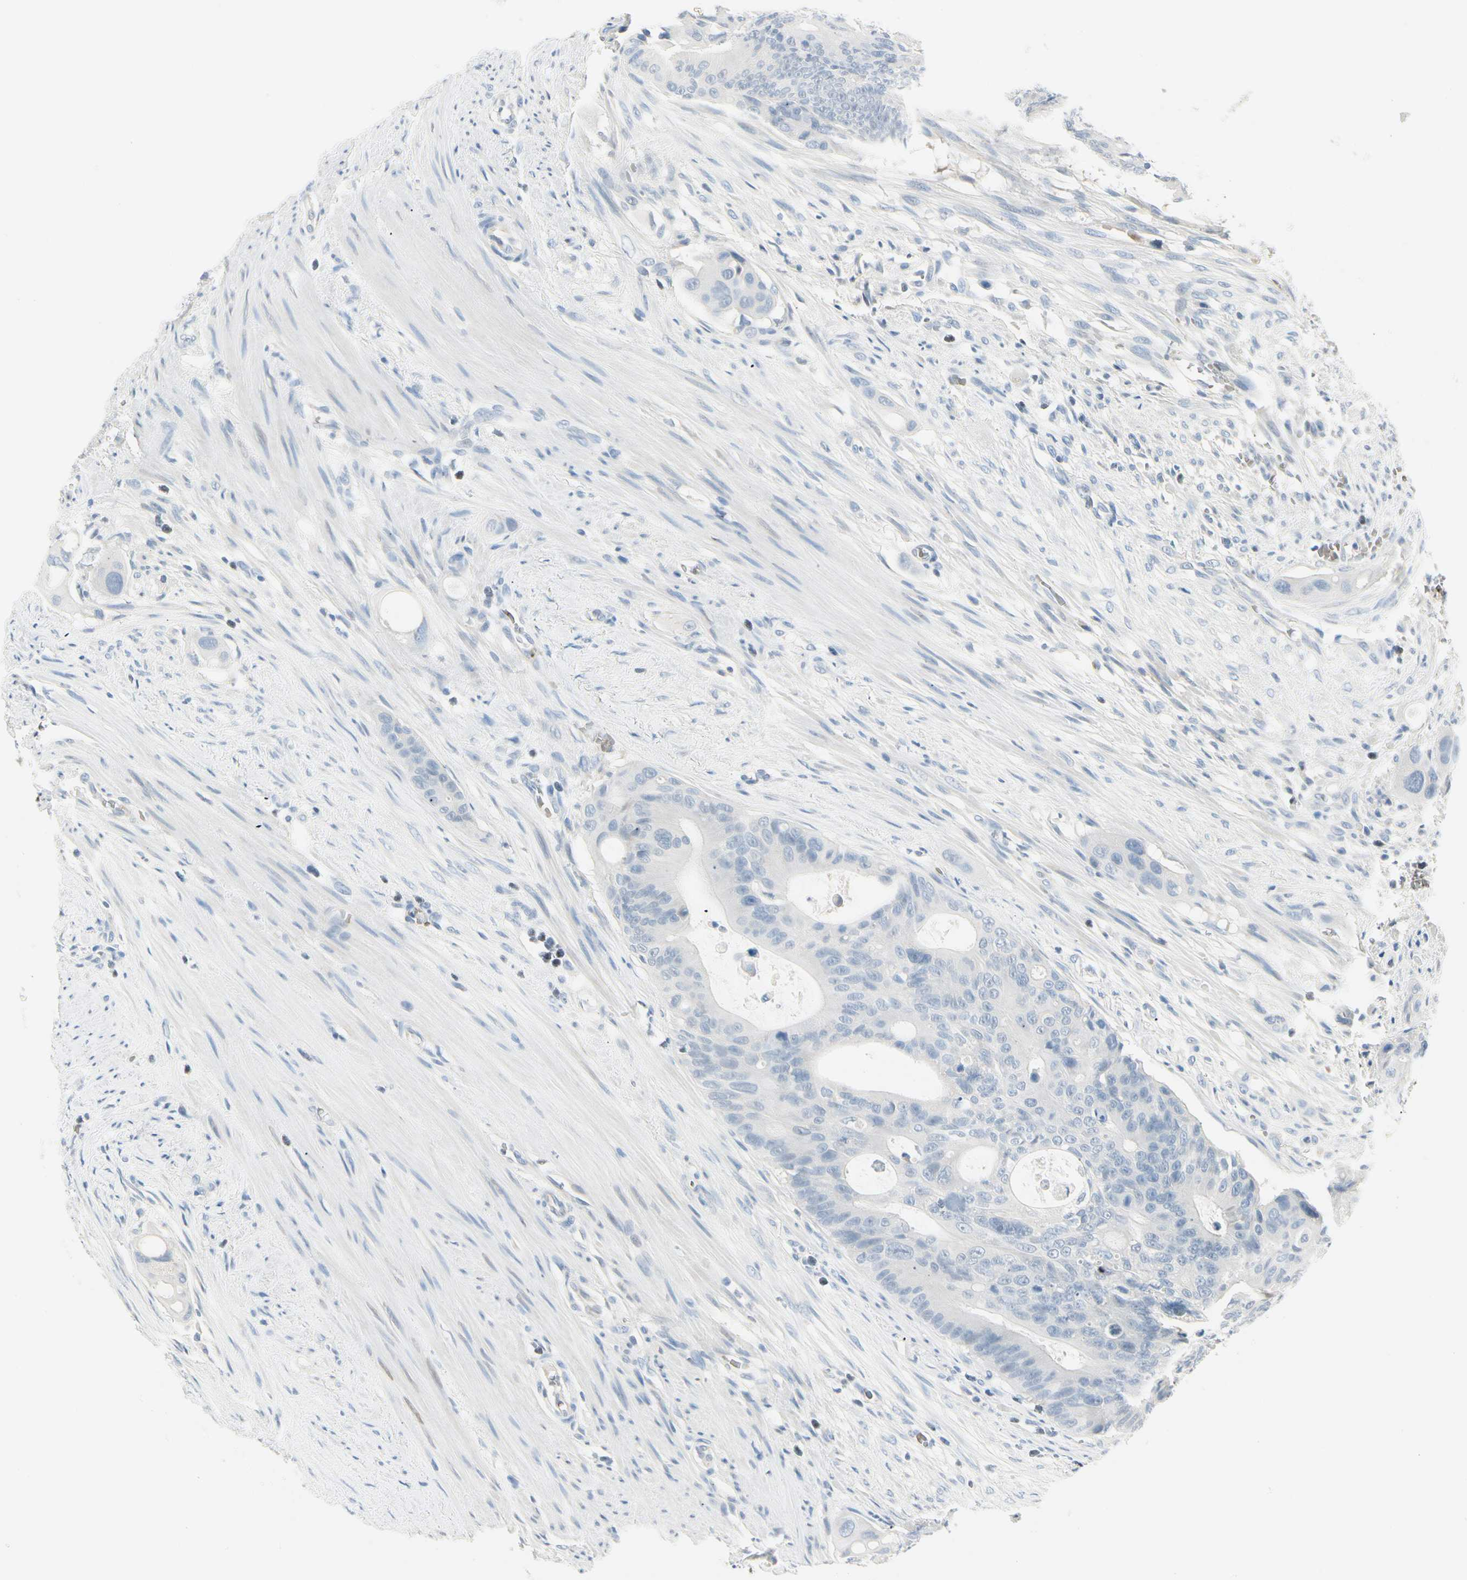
{"staining": {"intensity": "negative", "quantity": "none", "location": "none"}, "tissue": "colorectal cancer", "cell_type": "Tumor cells", "image_type": "cancer", "snomed": [{"axis": "morphology", "description": "Adenocarcinoma, NOS"}, {"axis": "topography", "description": "Colon"}], "caption": "Immunohistochemistry histopathology image of neoplastic tissue: human colorectal cancer (adenocarcinoma) stained with DAB demonstrates no significant protein positivity in tumor cells.", "gene": "CA1", "patient": {"sex": "female", "age": 57}}